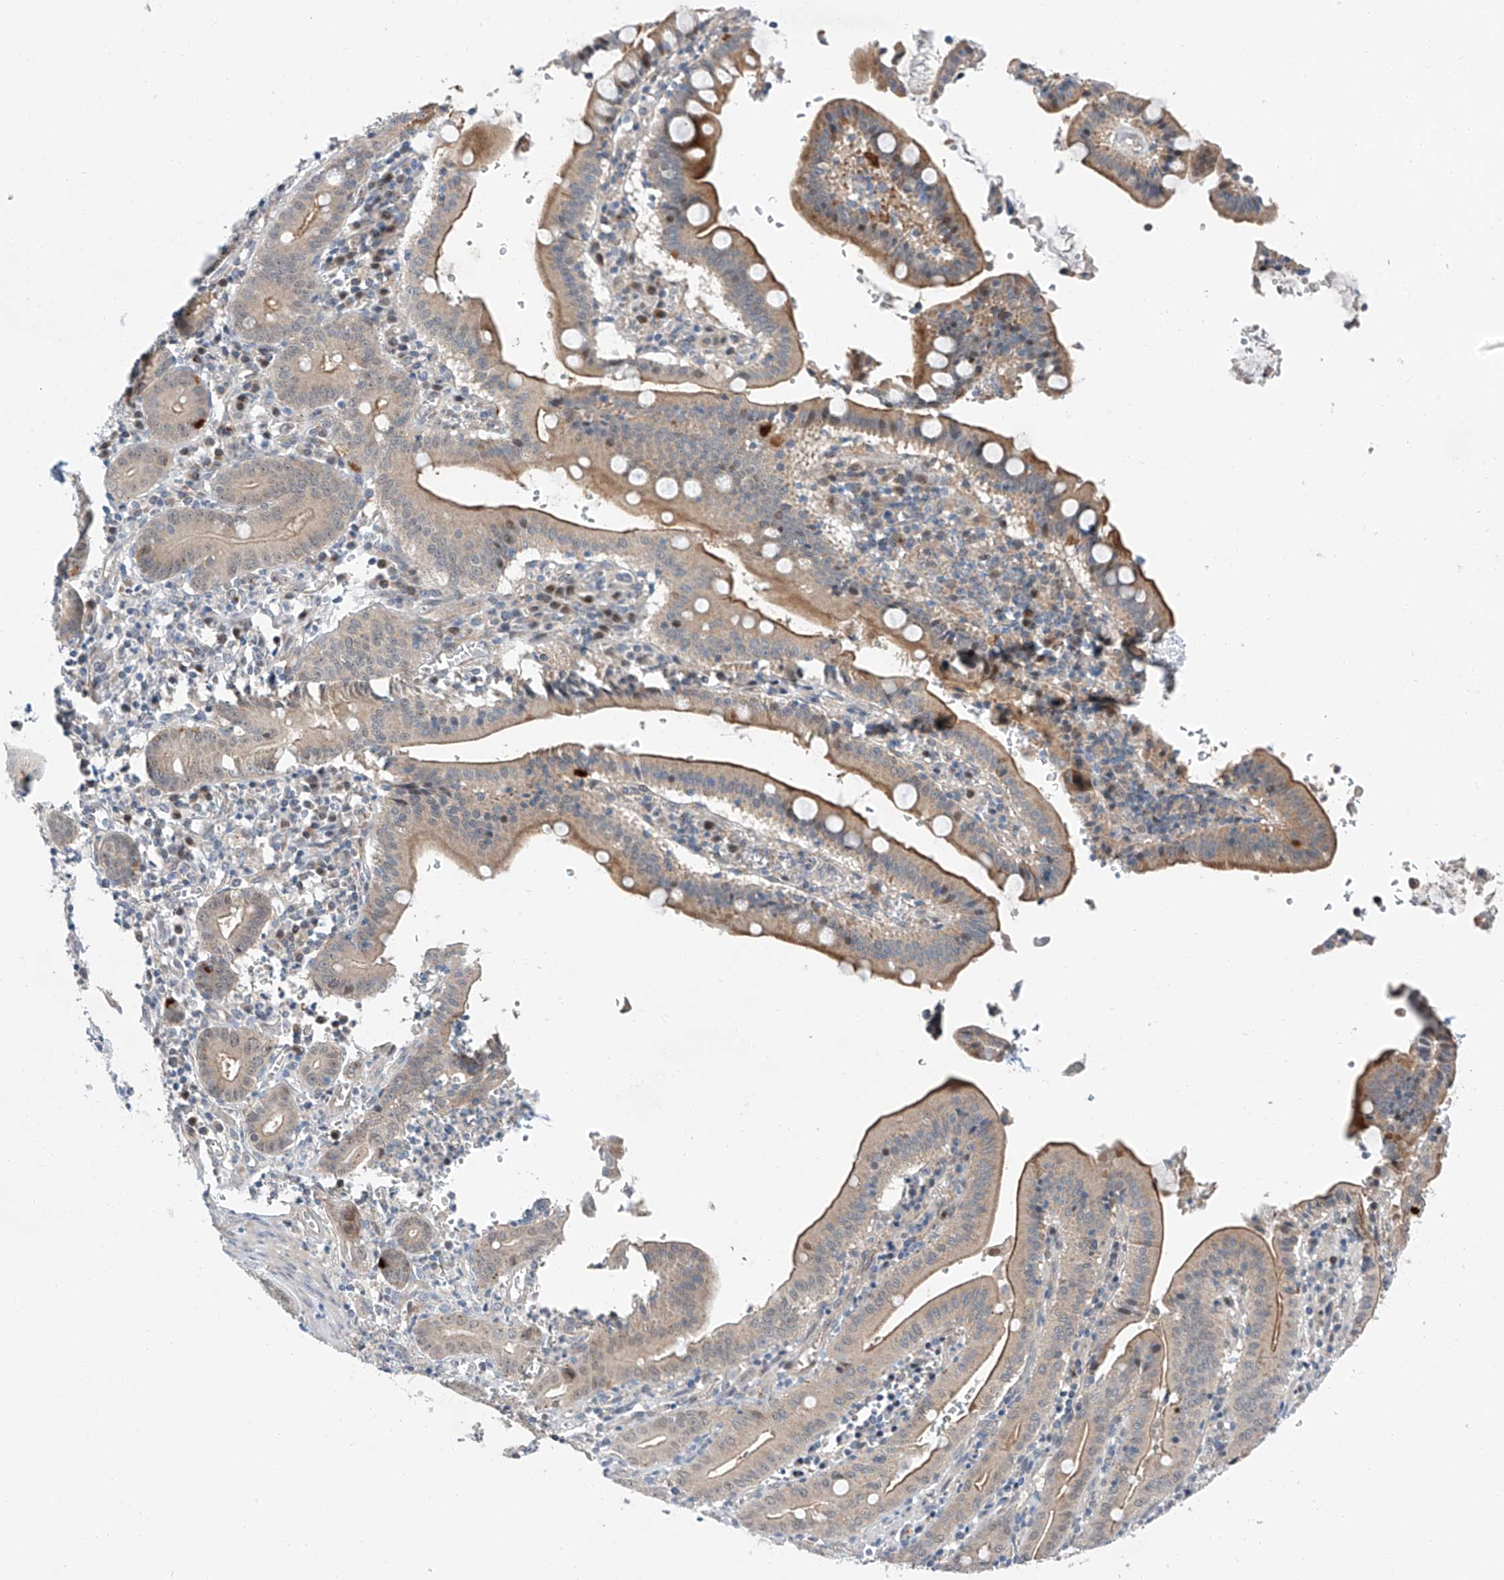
{"staining": {"intensity": "moderate", "quantity": "25%-75%", "location": "cytoplasmic/membranous"}, "tissue": "pancreatic cancer", "cell_type": "Tumor cells", "image_type": "cancer", "snomed": [{"axis": "morphology", "description": "Adenocarcinoma, NOS"}, {"axis": "topography", "description": "Pancreas"}], "caption": "Human adenocarcinoma (pancreatic) stained for a protein (brown) displays moderate cytoplasmic/membranous positive staining in approximately 25%-75% of tumor cells.", "gene": "CLDND1", "patient": {"sex": "male", "age": 70}}